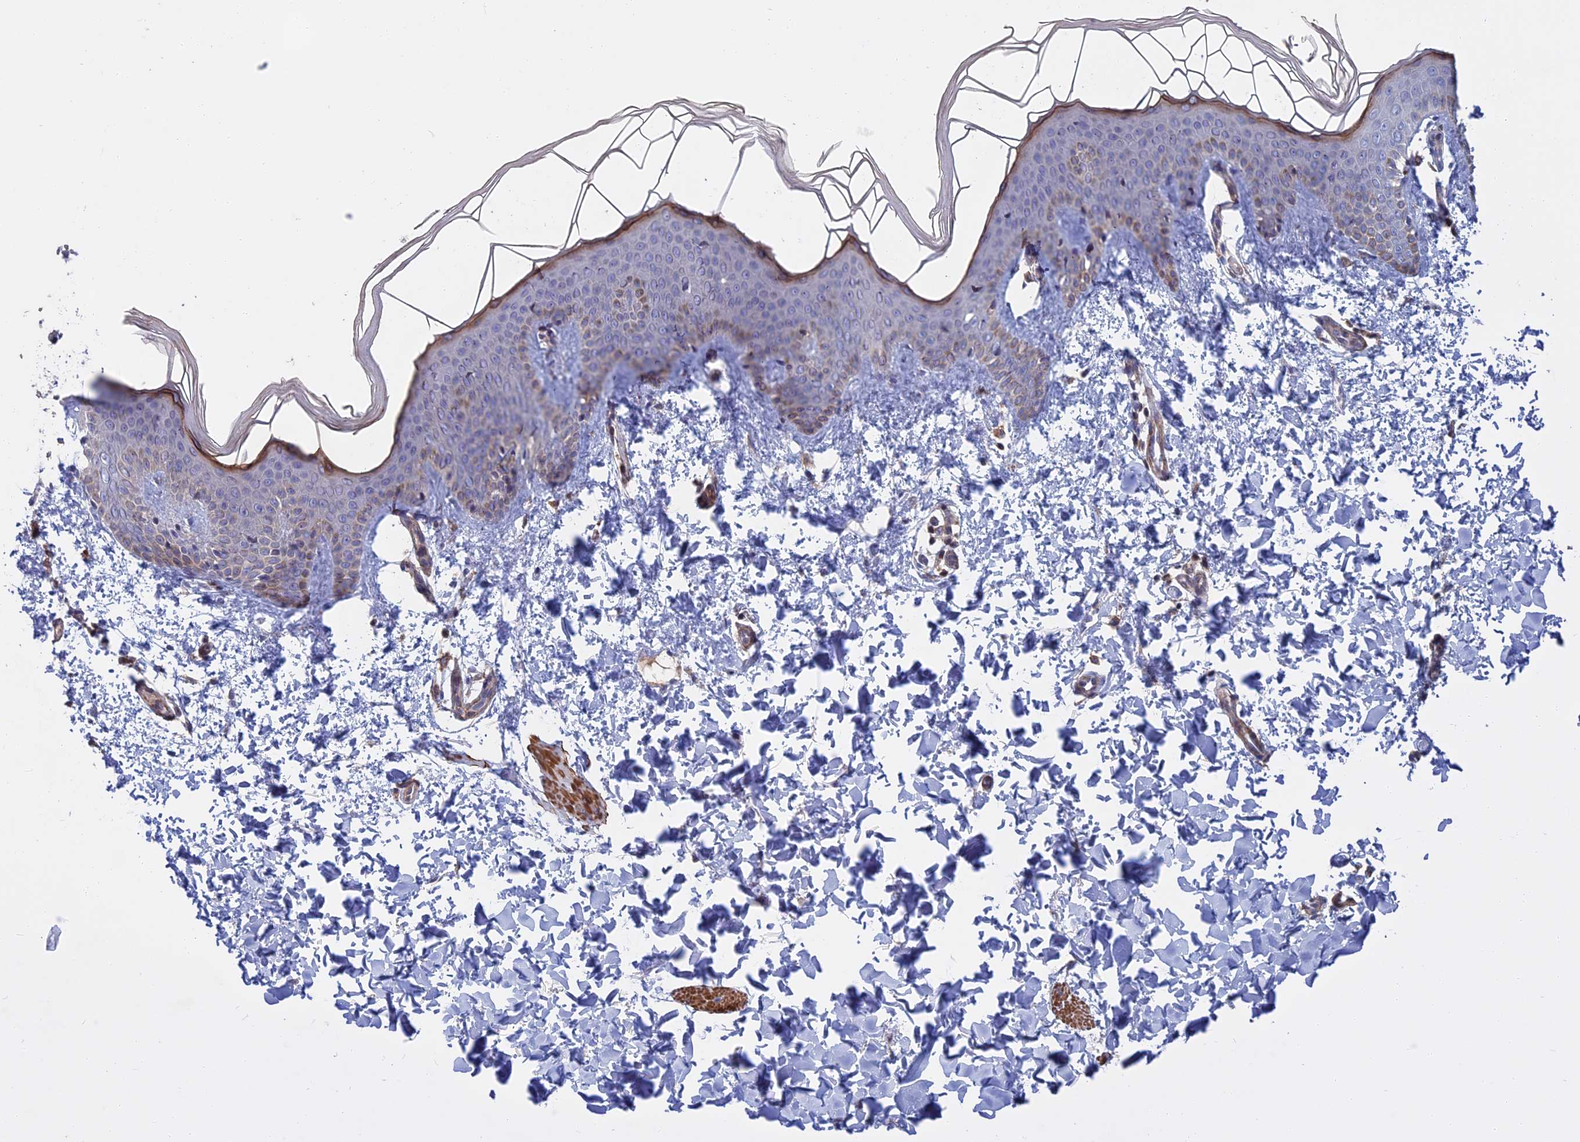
{"staining": {"intensity": "negative", "quantity": "none", "location": "none"}, "tissue": "skin", "cell_type": "Fibroblasts", "image_type": "normal", "snomed": [{"axis": "morphology", "description": "Normal tissue, NOS"}, {"axis": "topography", "description": "Skin"}], "caption": "High magnification brightfield microscopy of unremarkable skin stained with DAB (brown) and counterstained with hematoxylin (blue): fibroblasts show no significant positivity.", "gene": "LYPD5", "patient": {"sex": "male", "age": 36}}